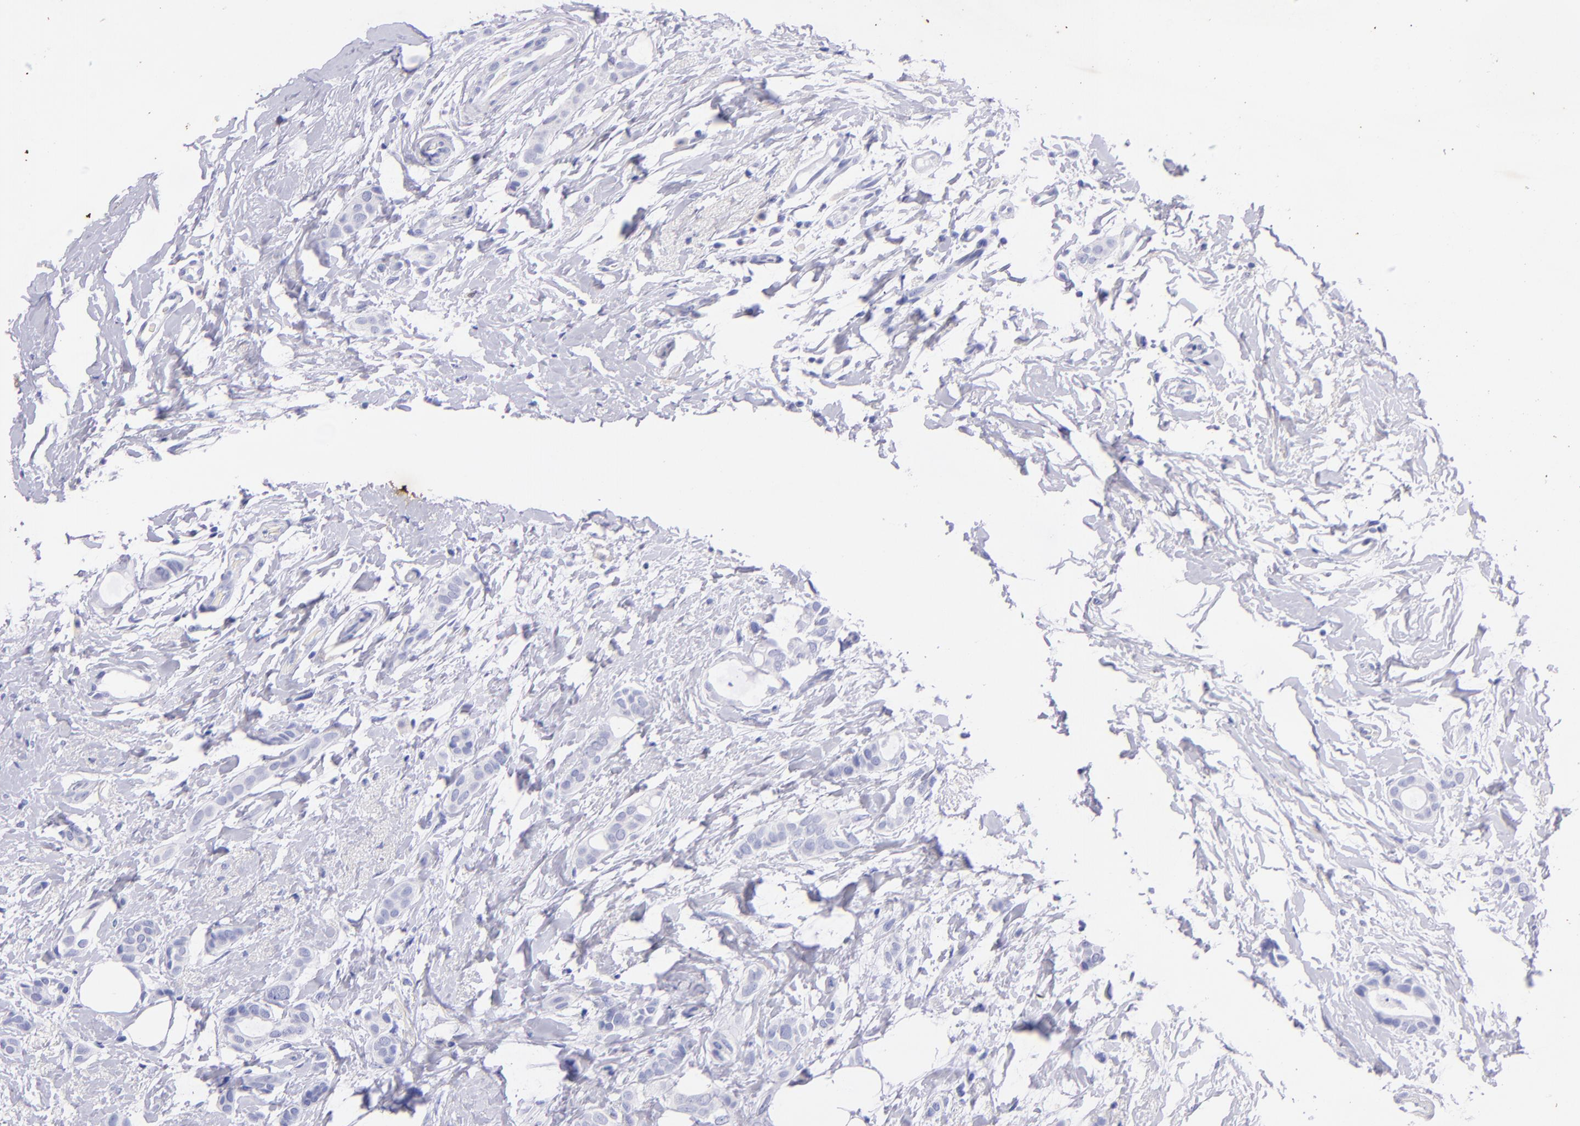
{"staining": {"intensity": "negative", "quantity": "none", "location": "none"}, "tissue": "breast cancer", "cell_type": "Tumor cells", "image_type": "cancer", "snomed": [{"axis": "morphology", "description": "Duct carcinoma"}, {"axis": "topography", "description": "Breast"}], "caption": "The image shows no staining of tumor cells in infiltrating ductal carcinoma (breast).", "gene": "UCHL1", "patient": {"sex": "female", "age": 54}}